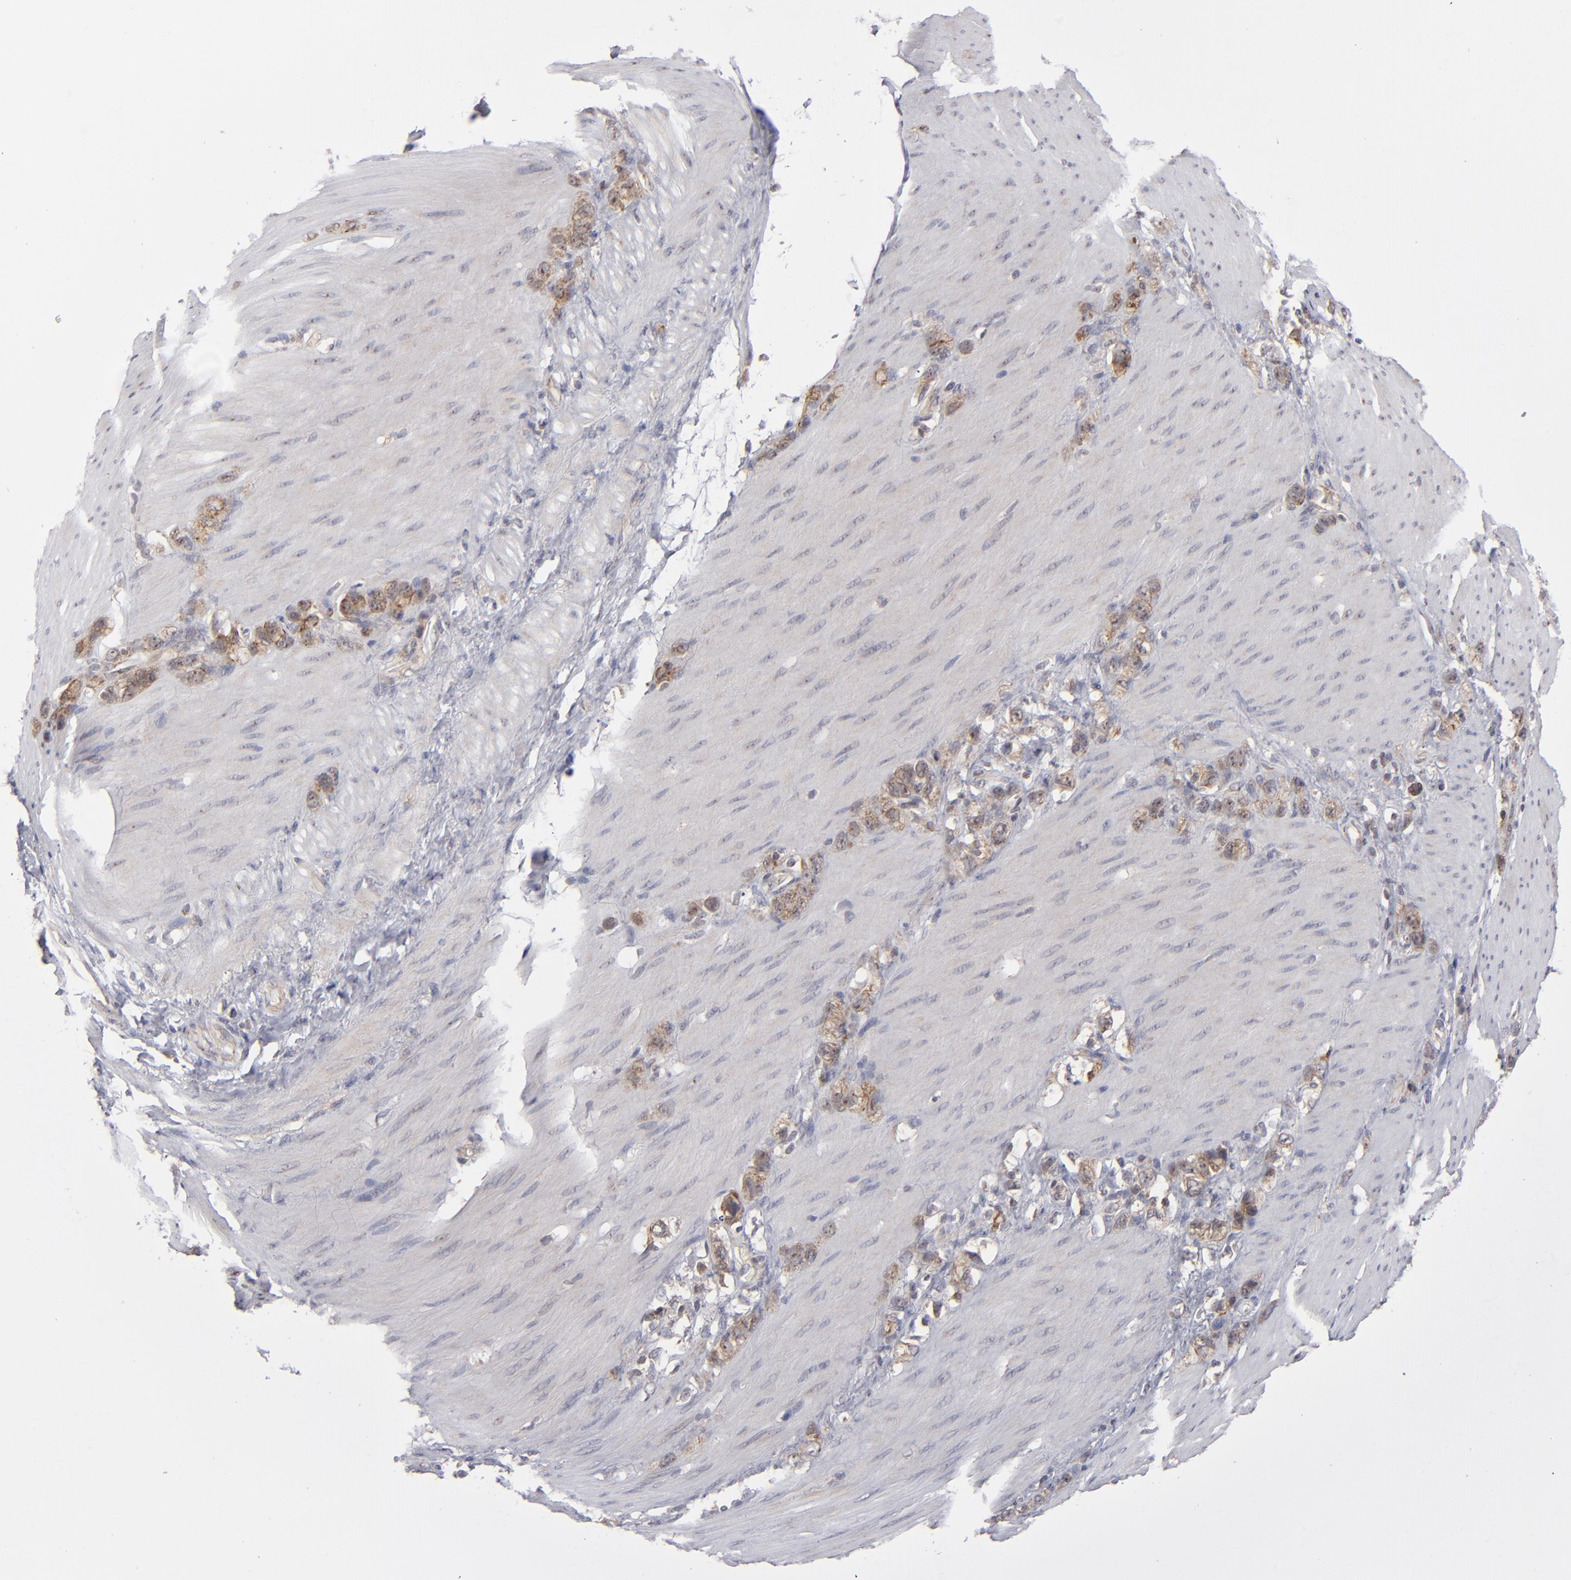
{"staining": {"intensity": "moderate", "quantity": ">75%", "location": "cytoplasmic/membranous"}, "tissue": "stomach cancer", "cell_type": "Tumor cells", "image_type": "cancer", "snomed": [{"axis": "morphology", "description": "Normal tissue, NOS"}, {"axis": "morphology", "description": "Adenocarcinoma, NOS"}, {"axis": "morphology", "description": "Adenocarcinoma, High grade"}, {"axis": "topography", "description": "Stomach, upper"}, {"axis": "topography", "description": "Stomach"}], "caption": "Immunohistochemistry photomicrograph of neoplastic tissue: stomach cancer (adenocarcinoma (high-grade)) stained using immunohistochemistry shows medium levels of moderate protein expression localized specifically in the cytoplasmic/membranous of tumor cells, appearing as a cytoplasmic/membranous brown color.", "gene": "GLCCI1", "patient": {"sex": "female", "age": 65}}